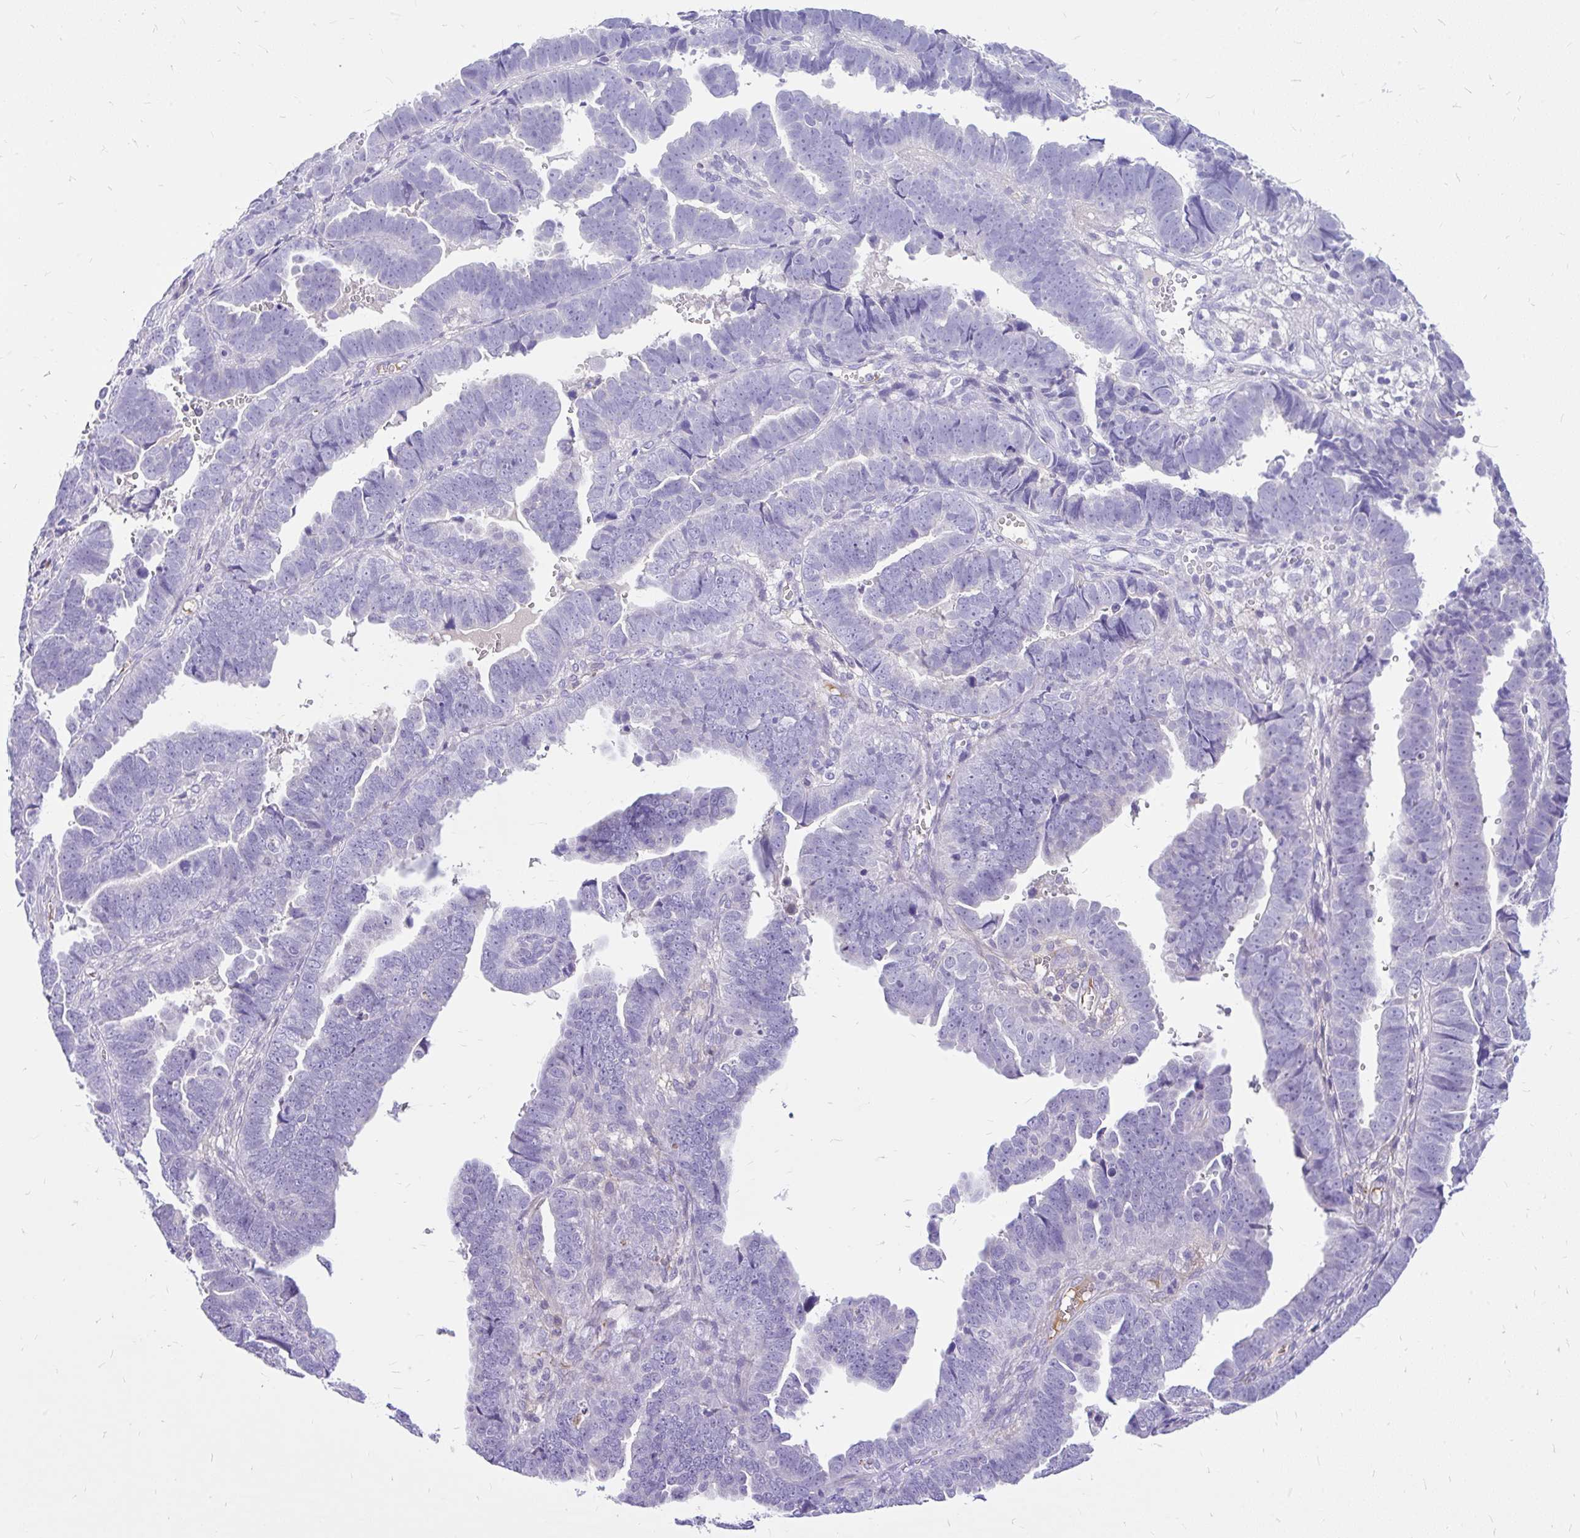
{"staining": {"intensity": "negative", "quantity": "none", "location": "none"}, "tissue": "endometrial cancer", "cell_type": "Tumor cells", "image_type": "cancer", "snomed": [{"axis": "morphology", "description": "Adenocarcinoma, NOS"}, {"axis": "topography", "description": "Endometrium"}], "caption": "Adenocarcinoma (endometrial) was stained to show a protein in brown. There is no significant positivity in tumor cells.", "gene": "MAP1LC3A", "patient": {"sex": "female", "age": 75}}